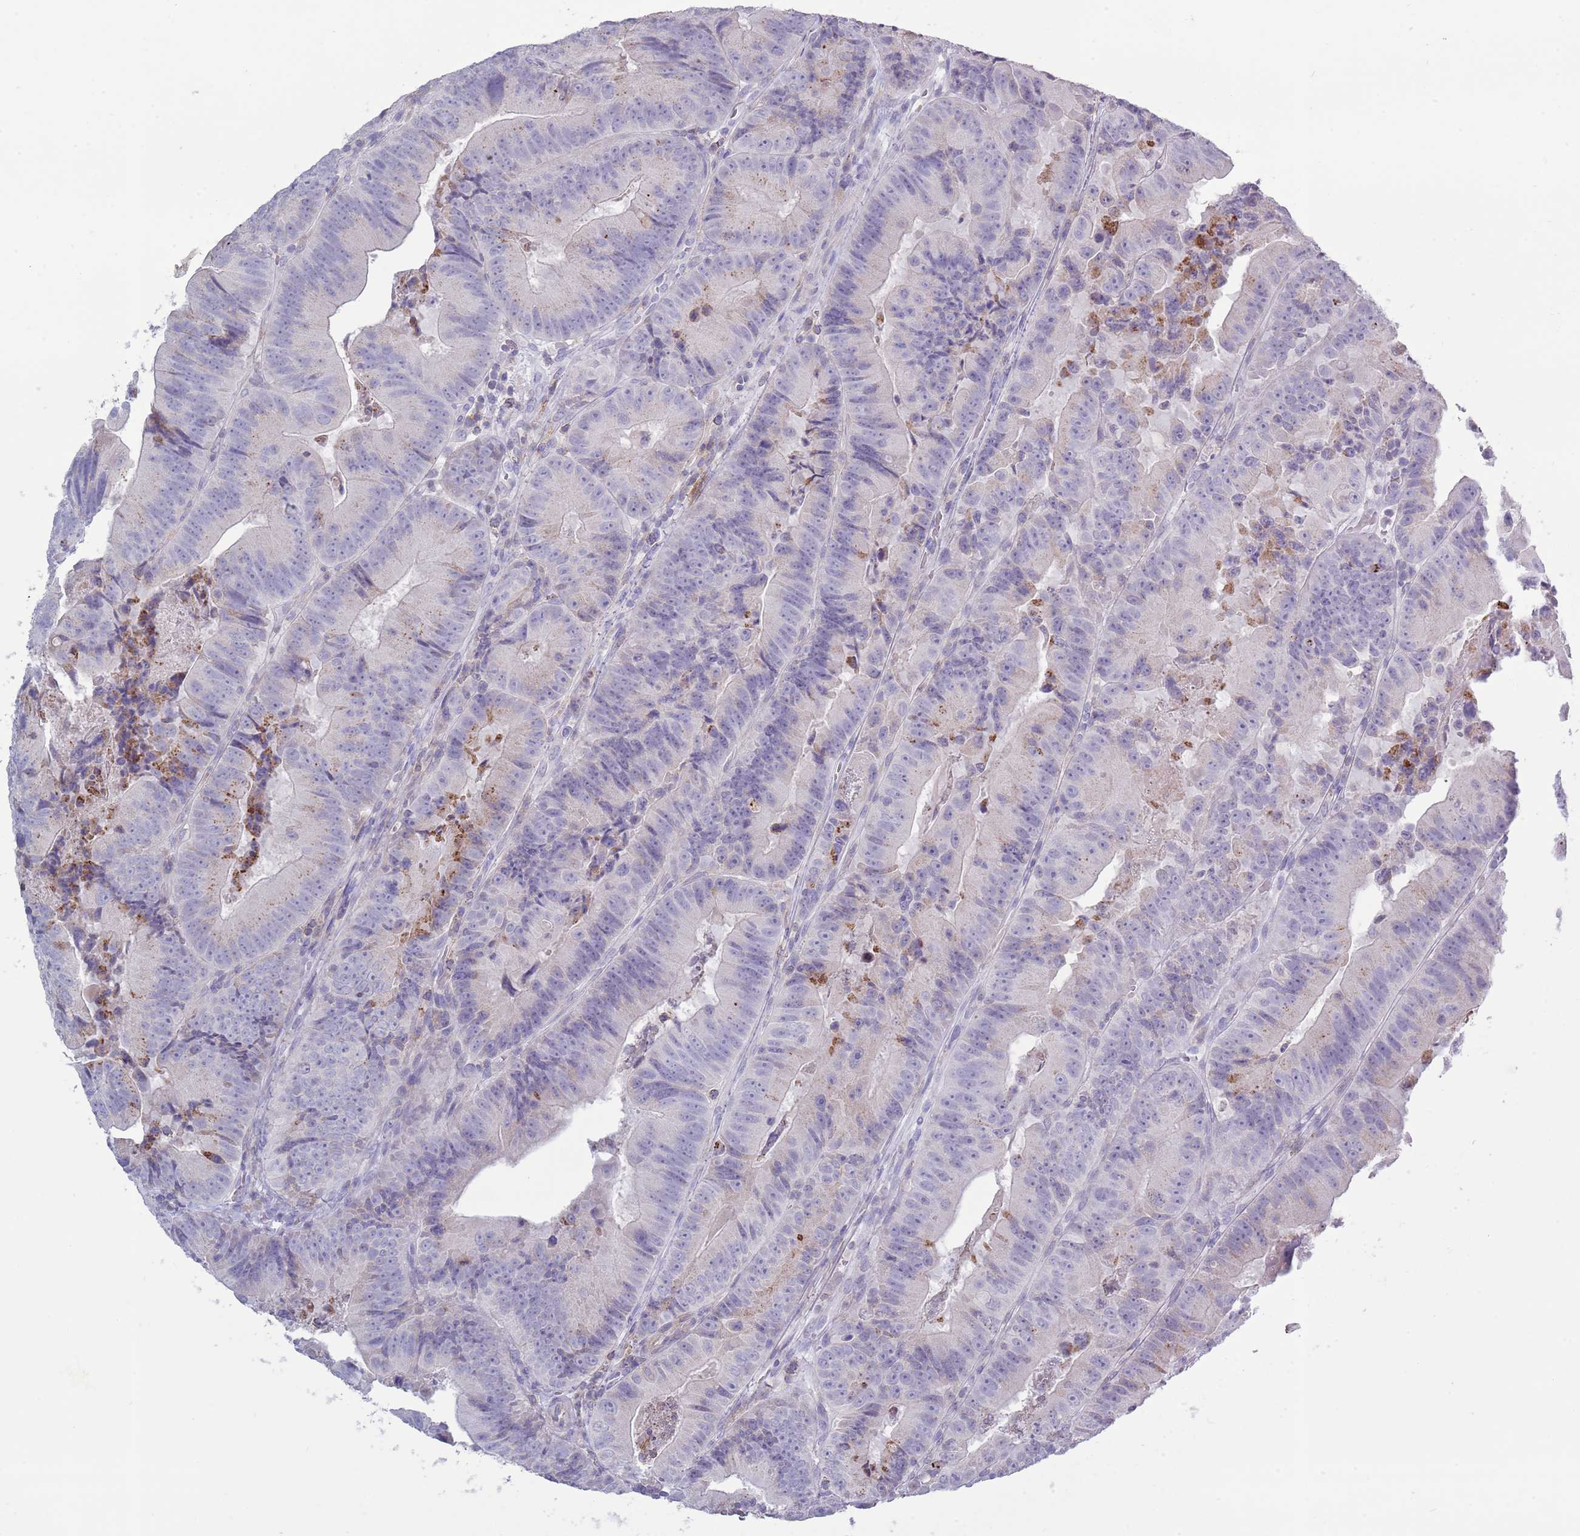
{"staining": {"intensity": "negative", "quantity": "none", "location": "none"}, "tissue": "colorectal cancer", "cell_type": "Tumor cells", "image_type": "cancer", "snomed": [{"axis": "morphology", "description": "Adenocarcinoma, NOS"}, {"axis": "topography", "description": "Colon"}], "caption": "Immunohistochemical staining of colorectal cancer (adenocarcinoma) demonstrates no significant expression in tumor cells. (DAB immunohistochemistry visualized using brightfield microscopy, high magnification).", "gene": "ACSBG1", "patient": {"sex": "female", "age": 86}}